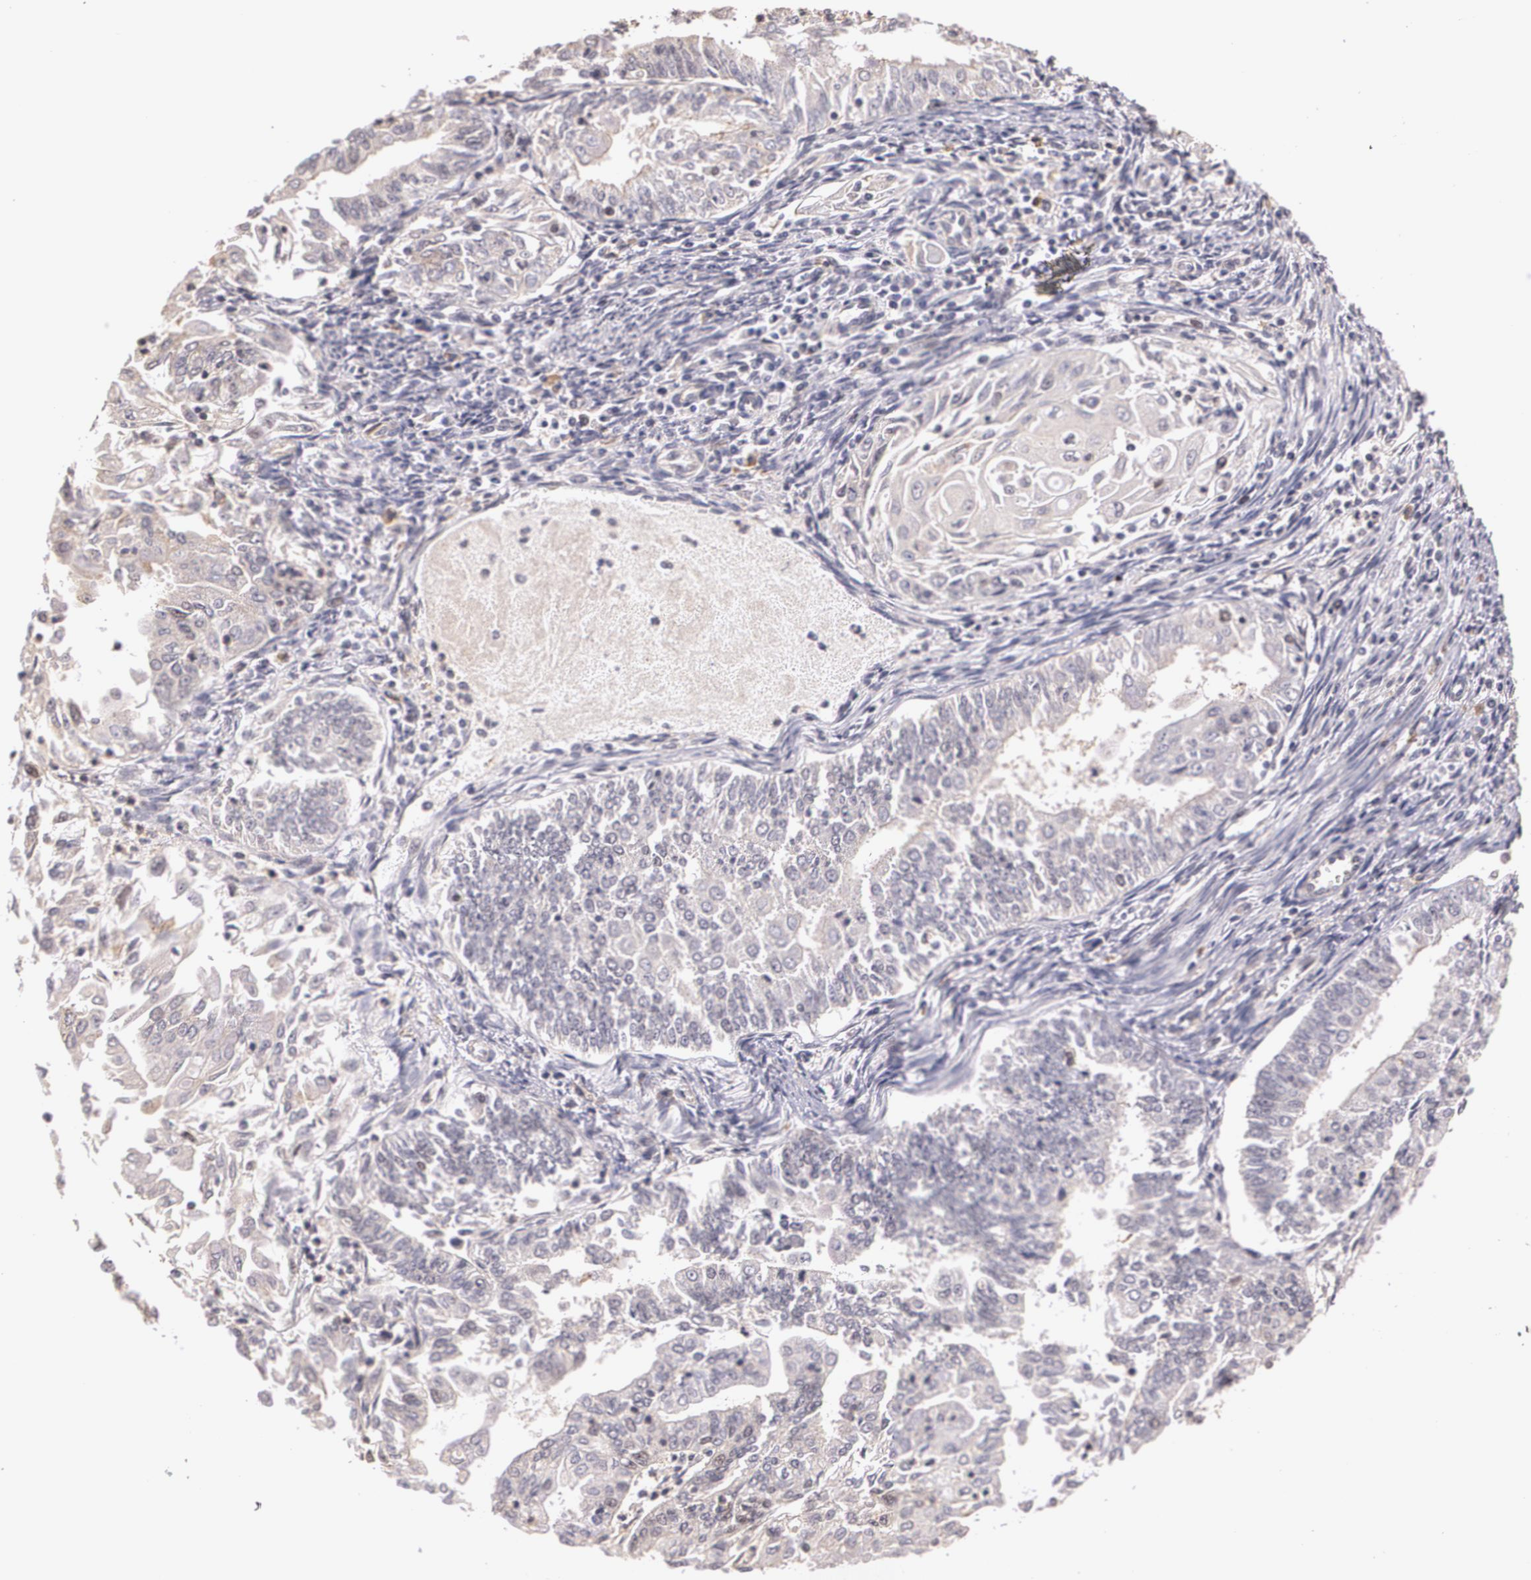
{"staining": {"intensity": "weak", "quantity": "<25%", "location": "cytoplasmic/membranous"}, "tissue": "endometrial cancer", "cell_type": "Tumor cells", "image_type": "cancer", "snomed": [{"axis": "morphology", "description": "Adenocarcinoma, NOS"}, {"axis": "topography", "description": "Endometrium"}], "caption": "A high-resolution photomicrograph shows IHC staining of endometrial cancer (adenocarcinoma), which displays no significant staining in tumor cells.", "gene": "BRCA1", "patient": {"sex": "female", "age": 75}}